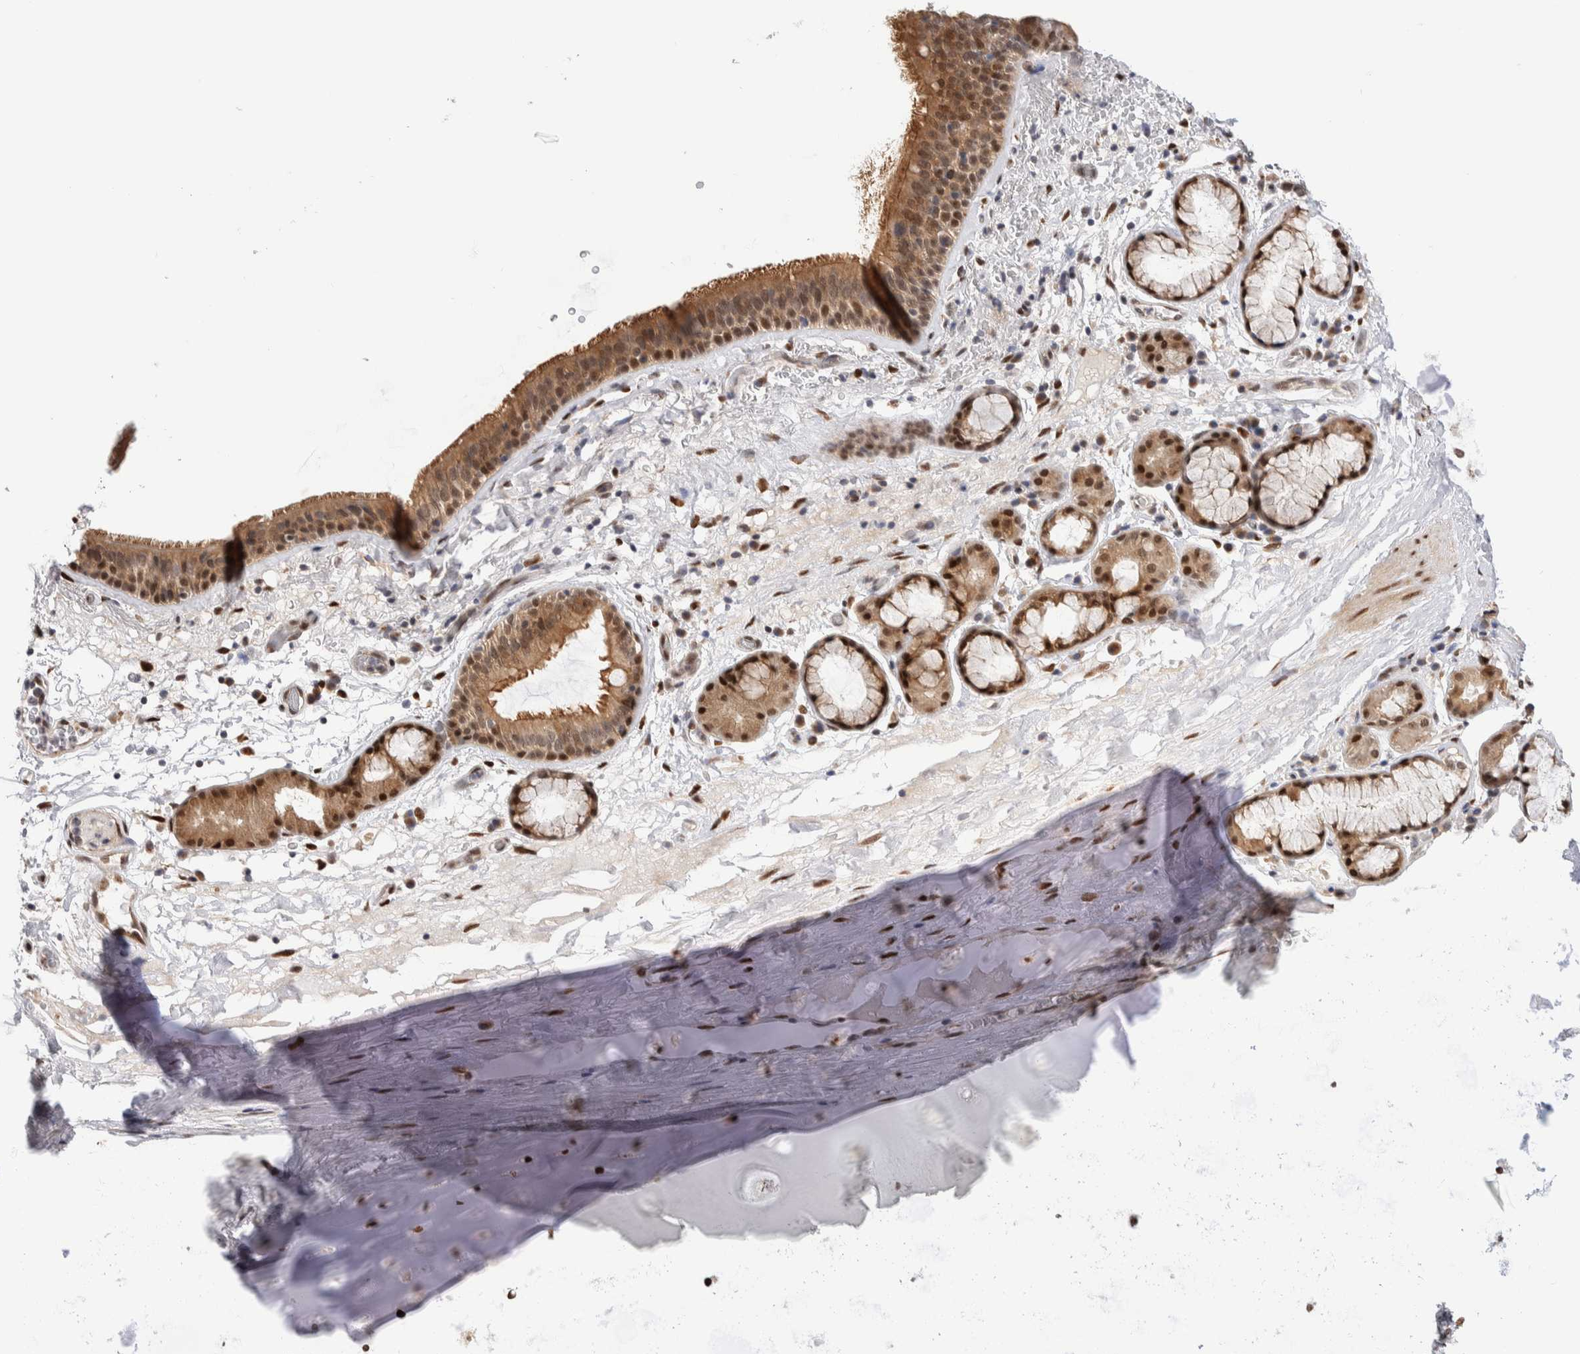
{"staining": {"intensity": "moderate", "quantity": ">75%", "location": "cytoplasmic/membranous,nuclear"}, "tissue": "bronchus", "cell_type": "Respiratory epithelial cells", "image_type": "normal", "snomed": [{"axis": "morphology", "description": "Normal tissue, NOS"}, {"axis": "topography", "description": "Cartilage tissue"}], "caption": "Immunohistochemistry (IHC) photomicrograph of normal bronchus: human bronchus stained using IHC exhibits medium levels of moderate protein expression localized specifically in the cytoplasmic/membranous,nuclear of respiratory epithelial cells, appearing as a cytoplasmic/membranous,nuclear brown color.", "gene": "NSMAF", "patient": {"sex": "female", "age": 63}}